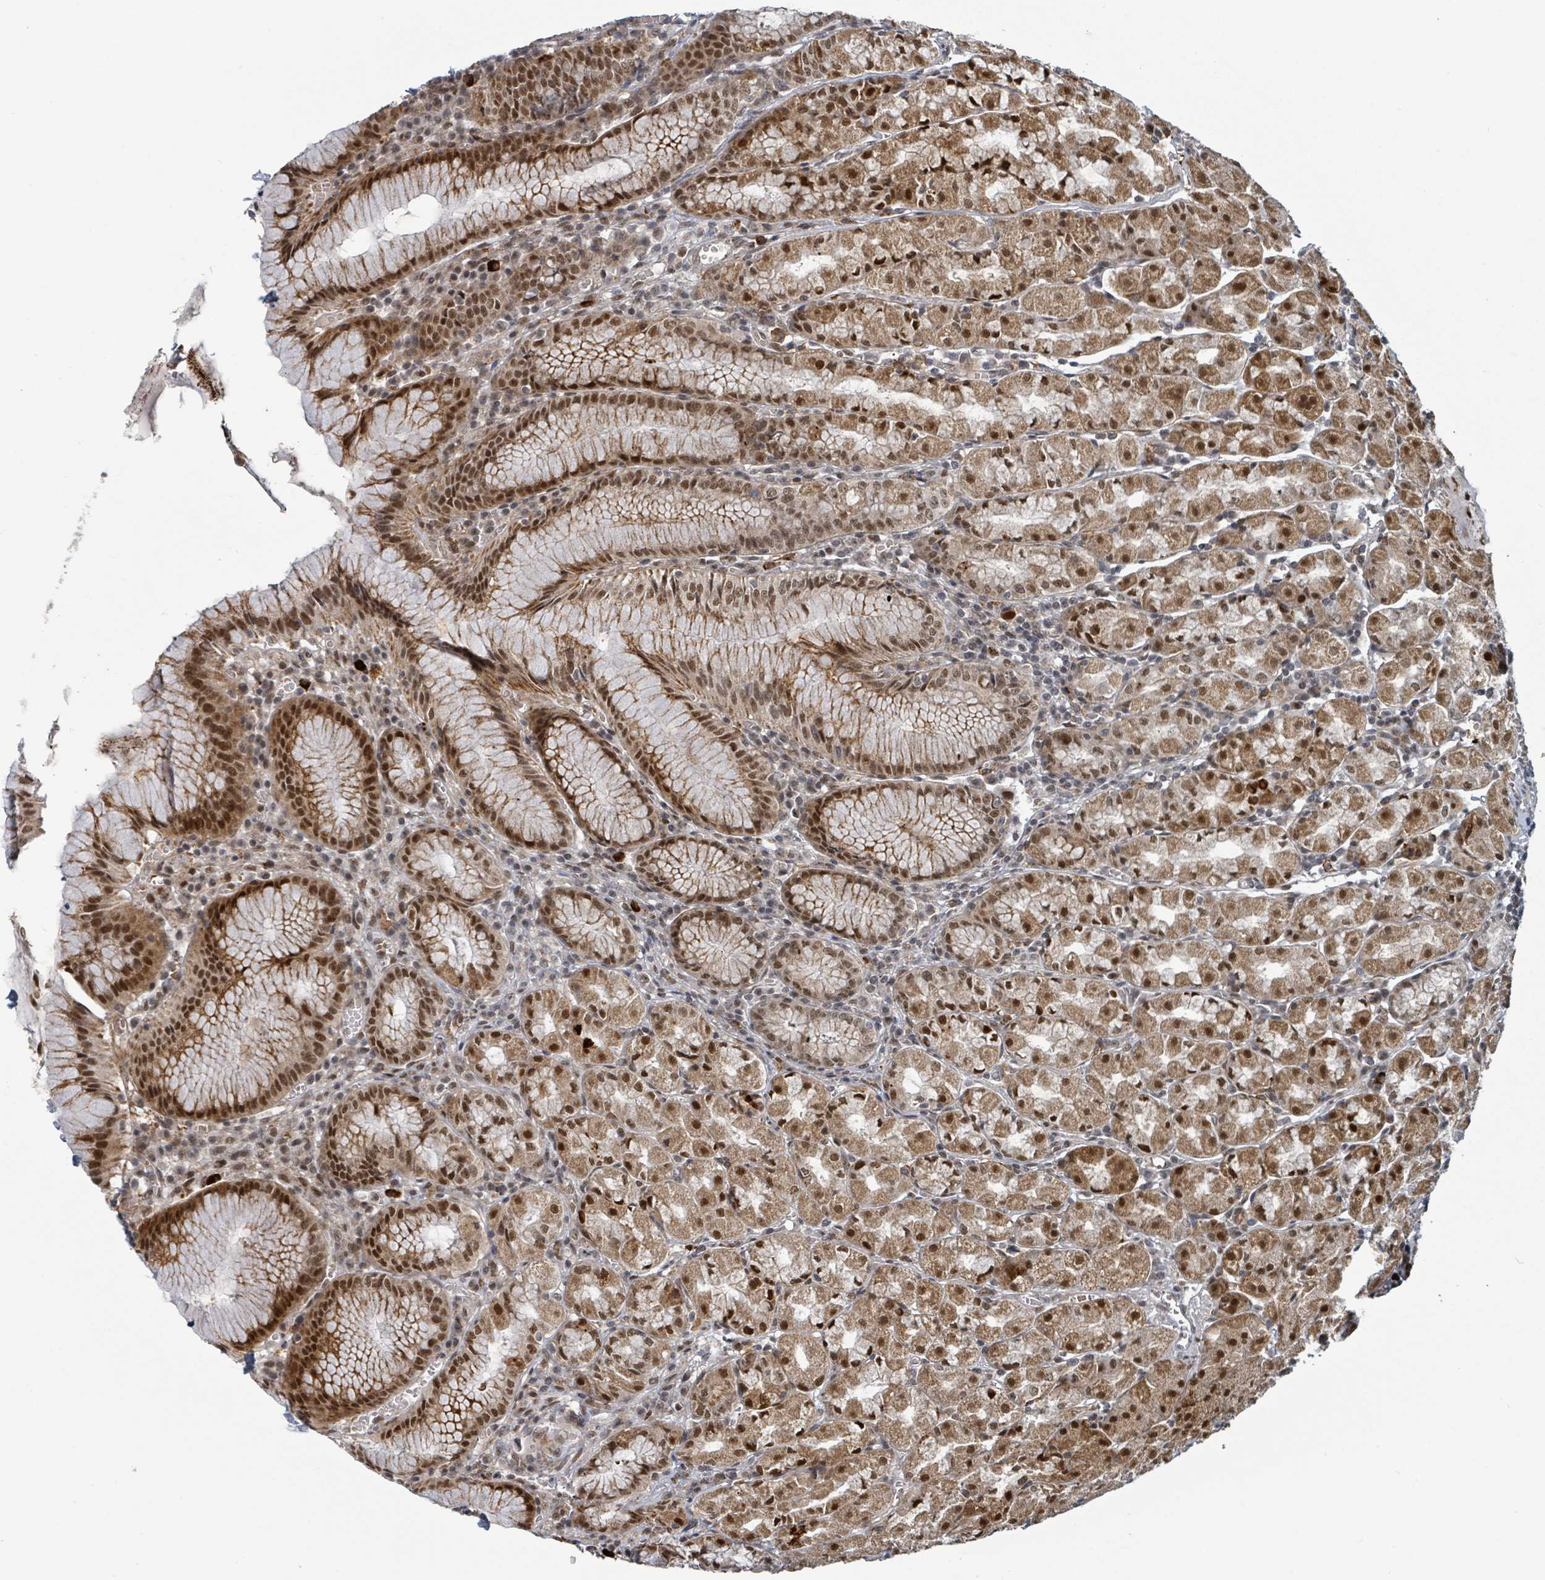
{"staining": {"intensity": "strong", "quantity": ">75%", "location": "cytoplasmic/membranous,nuclear"}, "tissue": "stomach", "cell_type": "Glandular cells", "image_type": "normal", "snomed": [{"axis": "morphology", "description": "Normal tissue, NOS"}, {"axis": "topography", "description": "Stomach"}], "caption": "Protein staining by IHC exhibits strong cytoplasmic/membranous,nuclear expression in approximately >75% of glandular cells in unremarkable stomach.", "gene": "GTF3C1", "patient": {"sex": "male", "age": 55}}